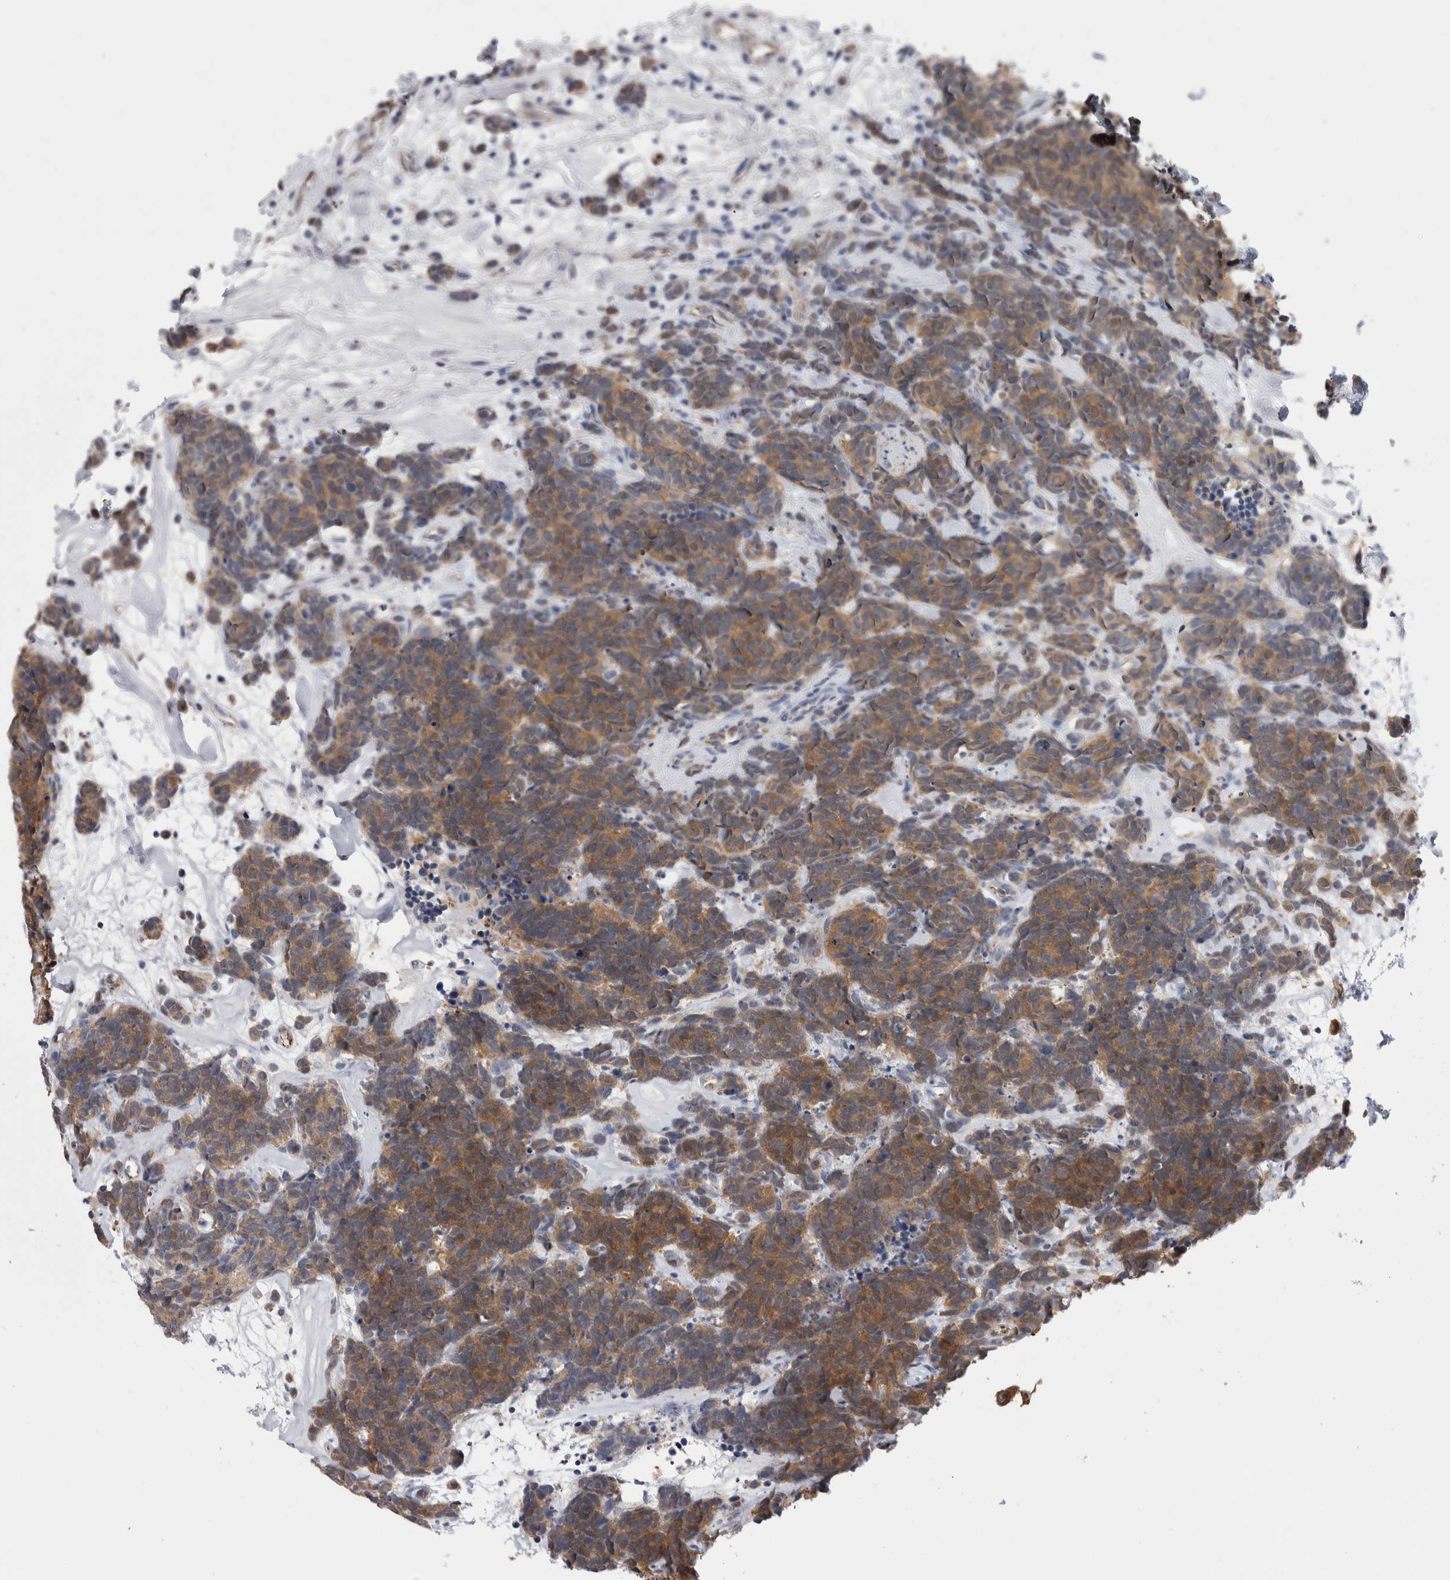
{"staining": {"intensity": "moderate", "quantity": ">75%", "location": "cytoplasmic/membranous"}, "tissue": "carcinoid", "cell_type": "Tumor cells", "image_type": "cancer", "snomed": [{"axis": "morphology", "description": "Carcinoma, NOS"}, {"axis": "morphology", "description": "Carcinoid, malignant, NOS"}, {"axis": "topography", "description": "Urinary bladder"}], "caption": "Immunohistochemical staining of carcinoma demonstrates medium levels of moderate cytoplasmic/membranous staining in approximately >75% of tumor cells.", "gene": "ACOT7", "patient": {"sex": "male", "age": 57}}